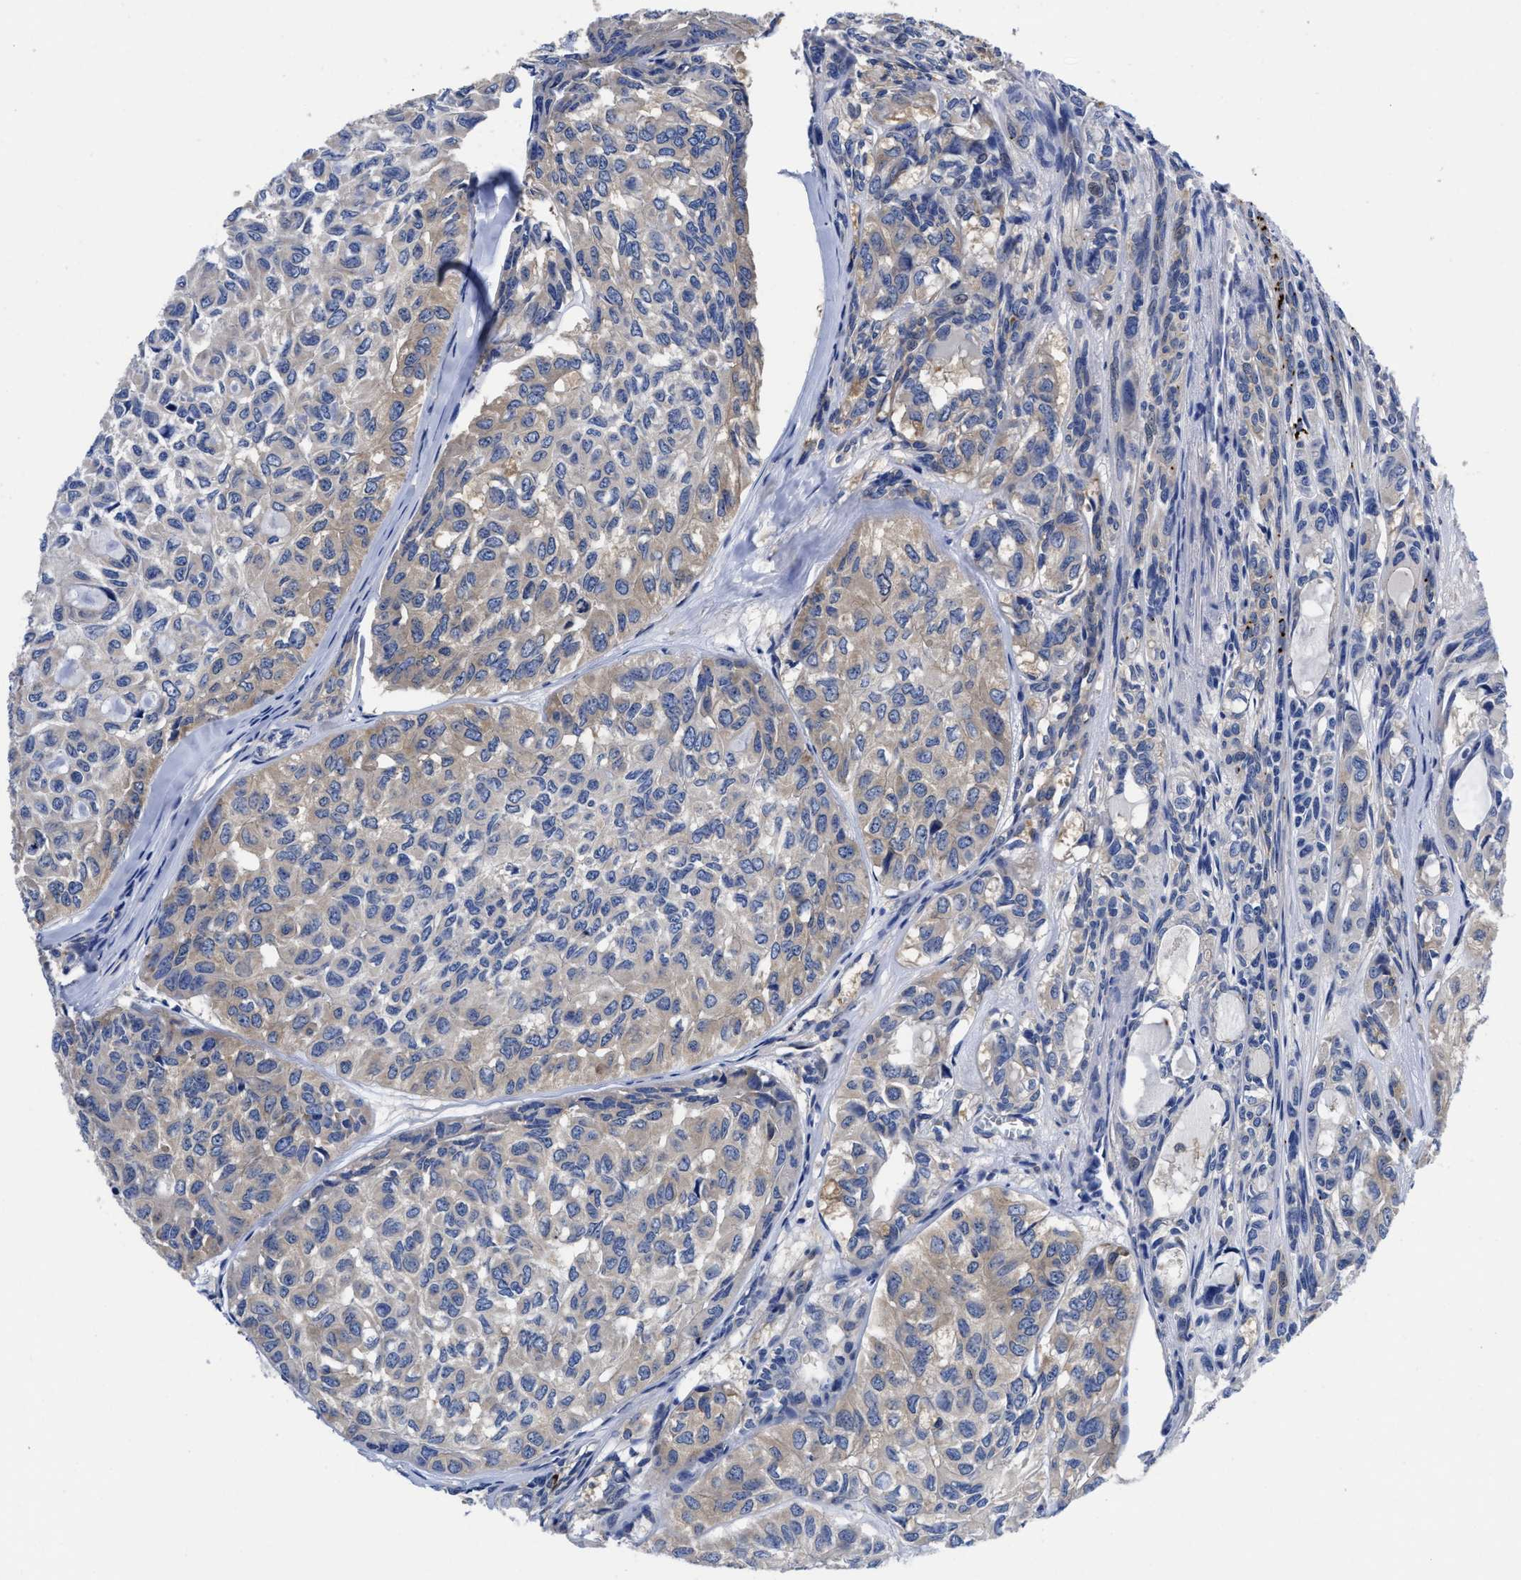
{"staining": {"intensity": "moderate", "quantity": "<25%", "location": "cytoplasmic/membranous"}, "tissue": "head and neck cancer", "cell_type": "Tumor cells", "image_type": "cancer", "snomed": [{"axis": "morphology", "description": "Adenocarcinoma, NOS"}, {"axis": "topography", "description": "Salivary gland, NOS"}, {"axis": "topography", "description": "Head-Neck"}], "caption": "There is low levels of moderate cytoplasmic/membranous expression in tumor cells of head and neck adenocarcinoma, as demonstrated by immunohistochemical staining (brown color).", "gene": "YARS1", "patient": {"sex": "female", "age": 76}}